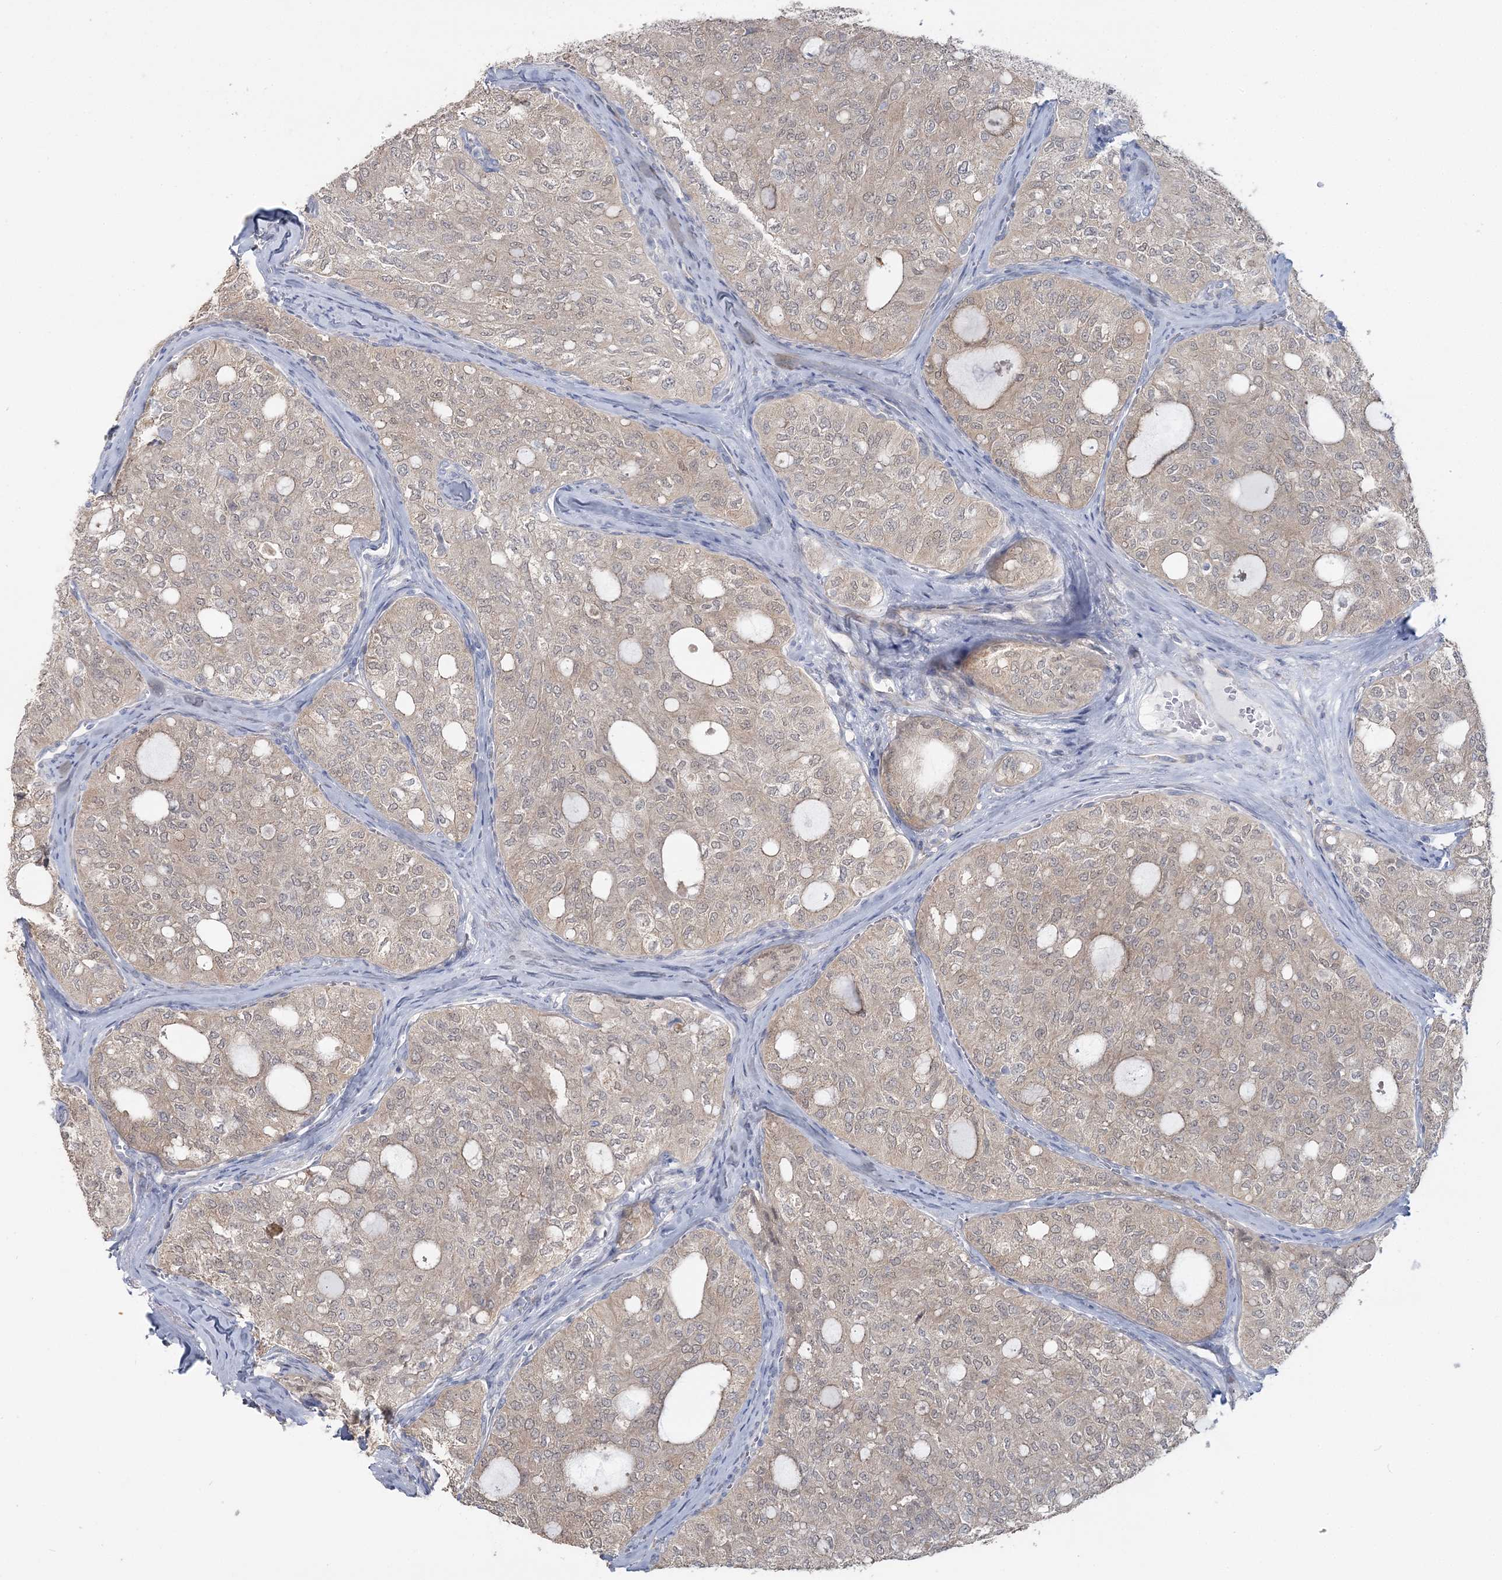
{"staining": {"intensity": "negative", "quantity": "none", "location": "none"}, "tissue": "thyroid cancer", "cell_type": "Tumor cells", "image_type": "cancer", "snomed": [{"axis": "morphology", "description": "Follicular adenoma carcinoma, NOS"}, {"axis": "topography", "description": "Thyroid gland"}], "caption": "A high-resolution histopathology image shows immunohistochemistry (IHC) staining of thyroid cancer, which reveals no significant positivity in tumor cells. The staining was performed using DAB (3,3'-diaminobenzidine) to visualize the protein expression in brown, while the nuclei were stained in blue with hematoxylin (Magnification: 20x).", "gene": "CMBL", "patient": {"sex": "male", "age": 75}}